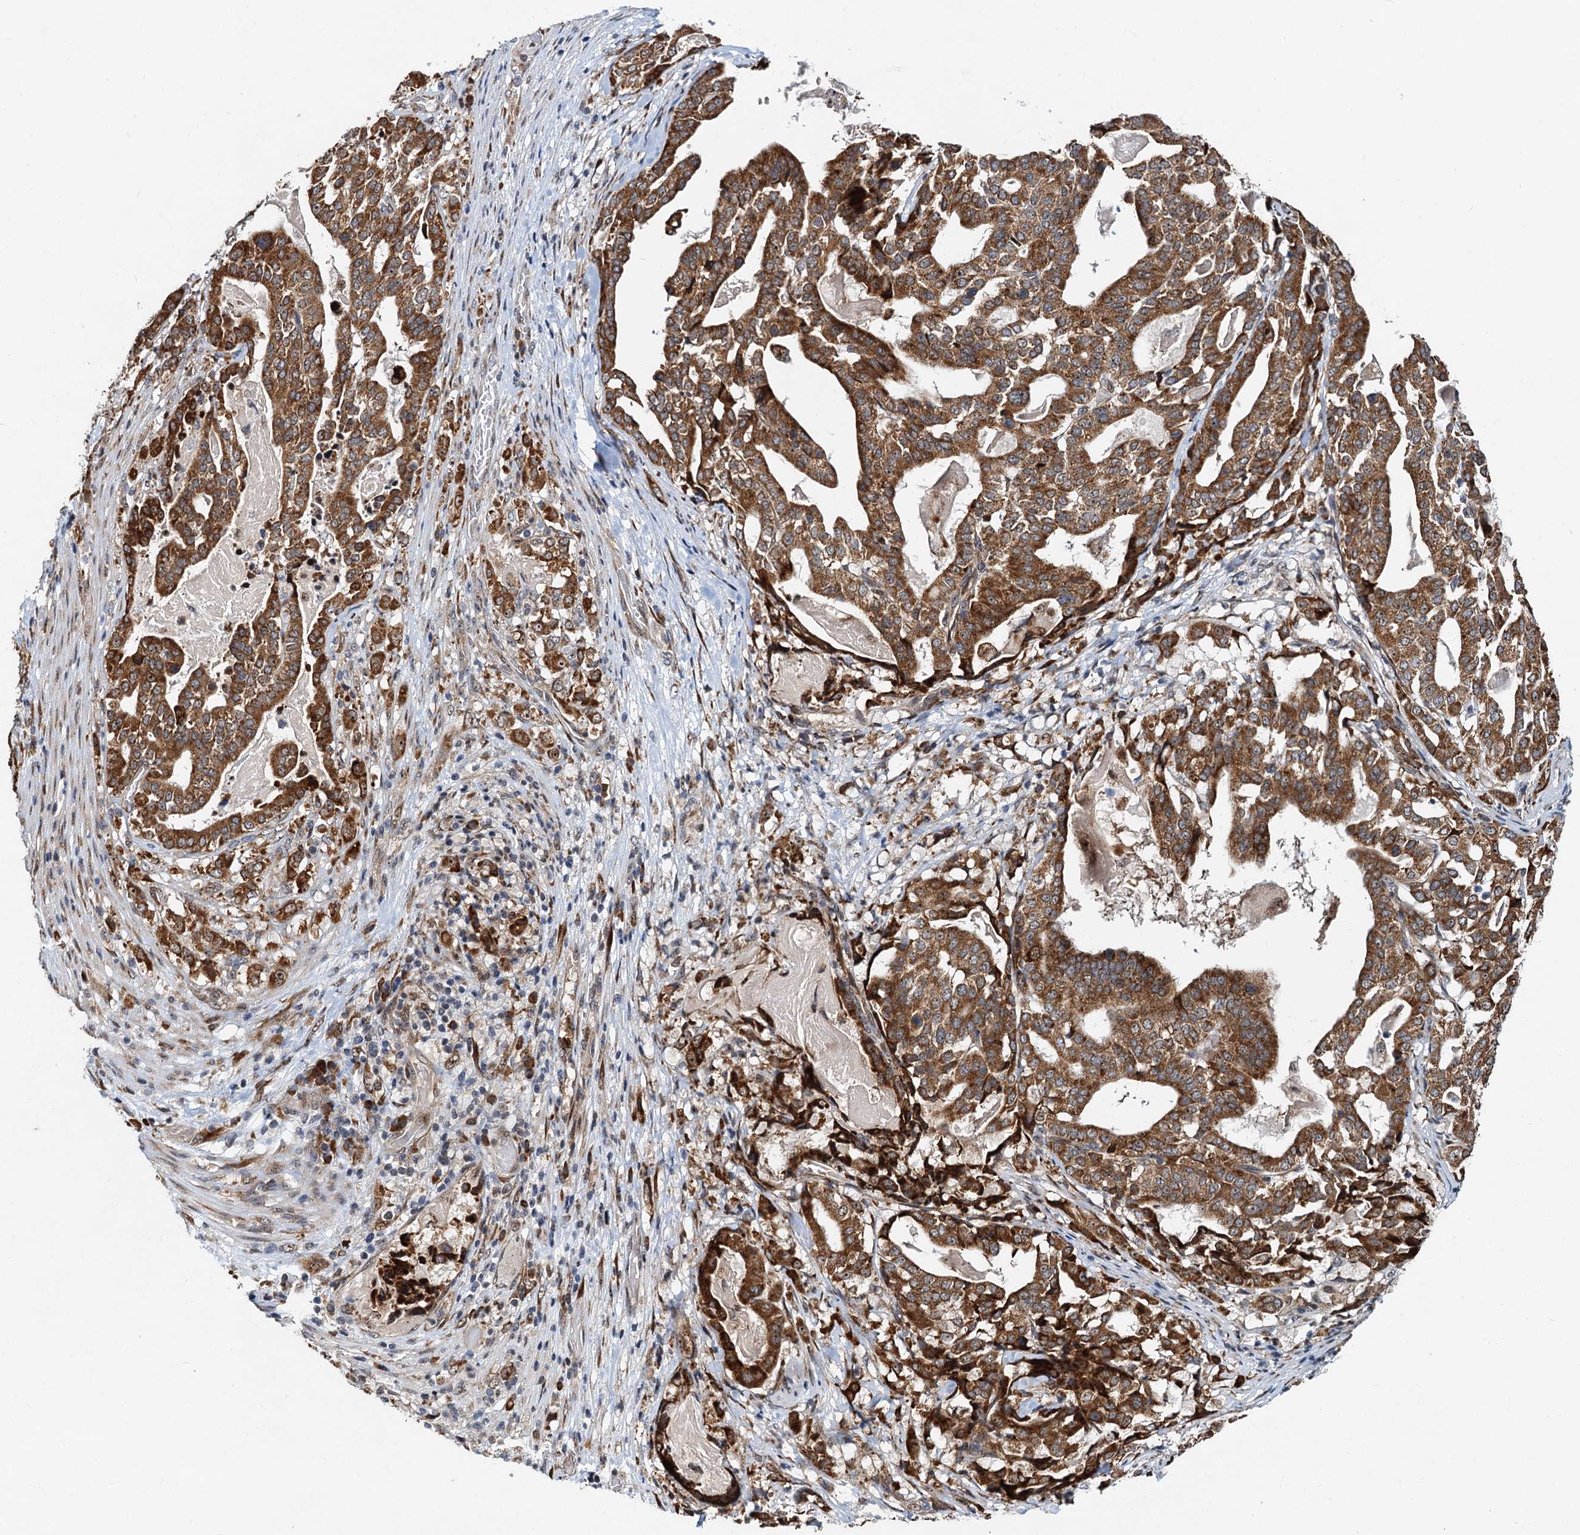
{"staining": {"intensity": "strong", "quantity": ">75%", "location": "cytoplasmic/membranous"}, "tissue": "stomach cancer", "cell_type": "Tumor cells", "image_type": "cancer", "snomed": [{"axis": "morphology", "description": "Adenocarcinoma, NOS"}, {"axis": "topography", "description": "Stomach"}], "caption": "High-magnification brightfield microscopy of stomach cancer (adenocarcinoma) stained with DAB (3,3'-diaminobenzidine) (brown) and counterstained with hematoxylin (blue). tumor cells exhibit strong cytoplasmic/membranous expression is appreciated in approximately>75% of cells.", "gene": "DNAJC21", "patient": {"sex": "male", "age": 48}}